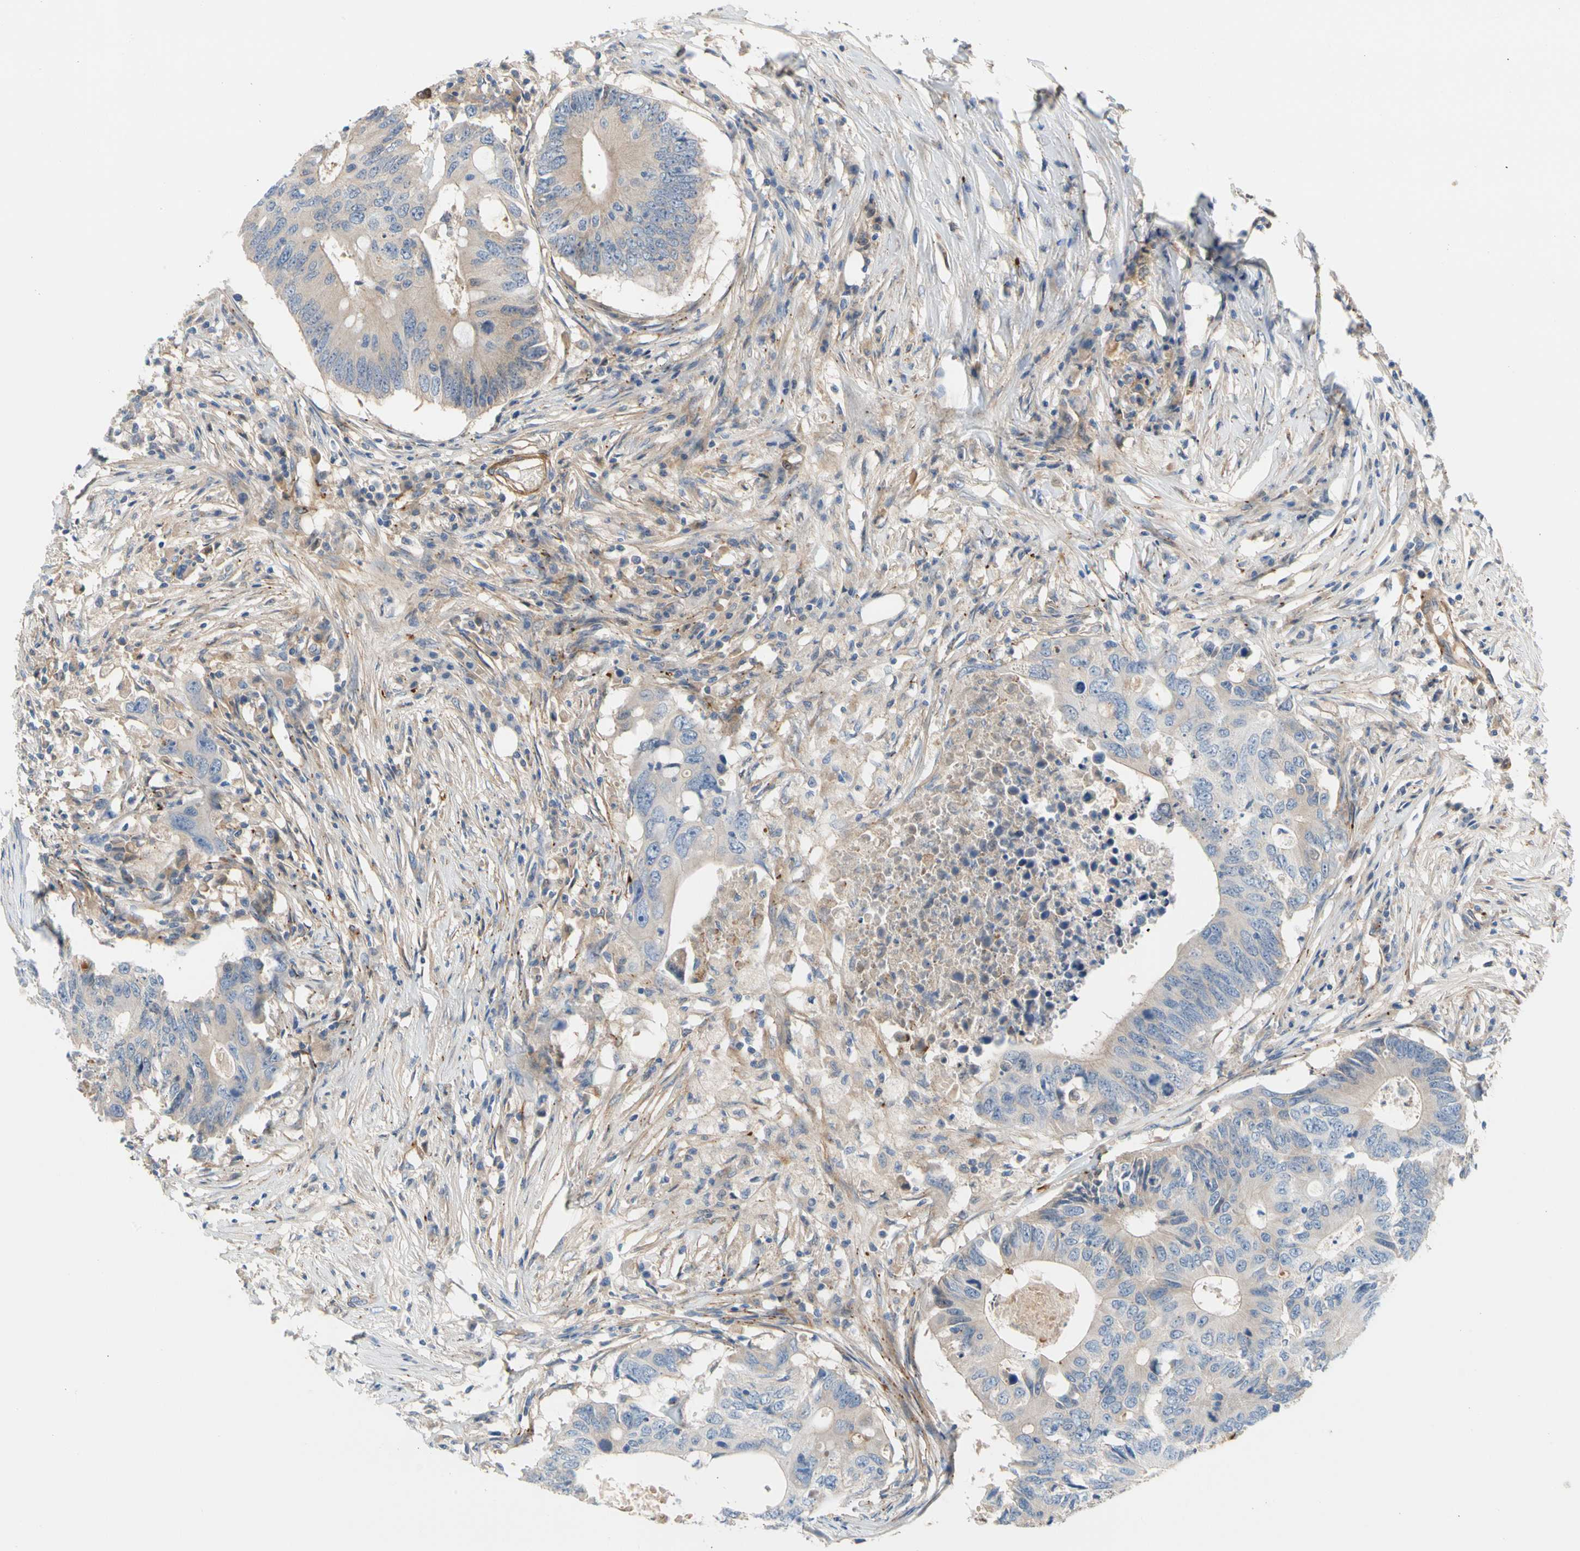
{"staining": {"intensity": "weak", "quantity": "<25%", "location": "cytoplasmic/membranous"}, "tissue": "colorectal cancer", "cell_type": "Tumor cells", "image_type": "cancer", "snomed": [{"axis": "morphology", "description": "Adenocarcinoma, NOS"}, {"axis": "topography", "description": "Colon"}], "caption": "DAB (3,3'-diaminobenzidine) immunohistochemical staining of human colorectal cancer (adenocarcinoma) reveals no significant positivity in tumor cells.", "gene": "ENTREP3", "patient": {"sex": "male", "age": 71}}